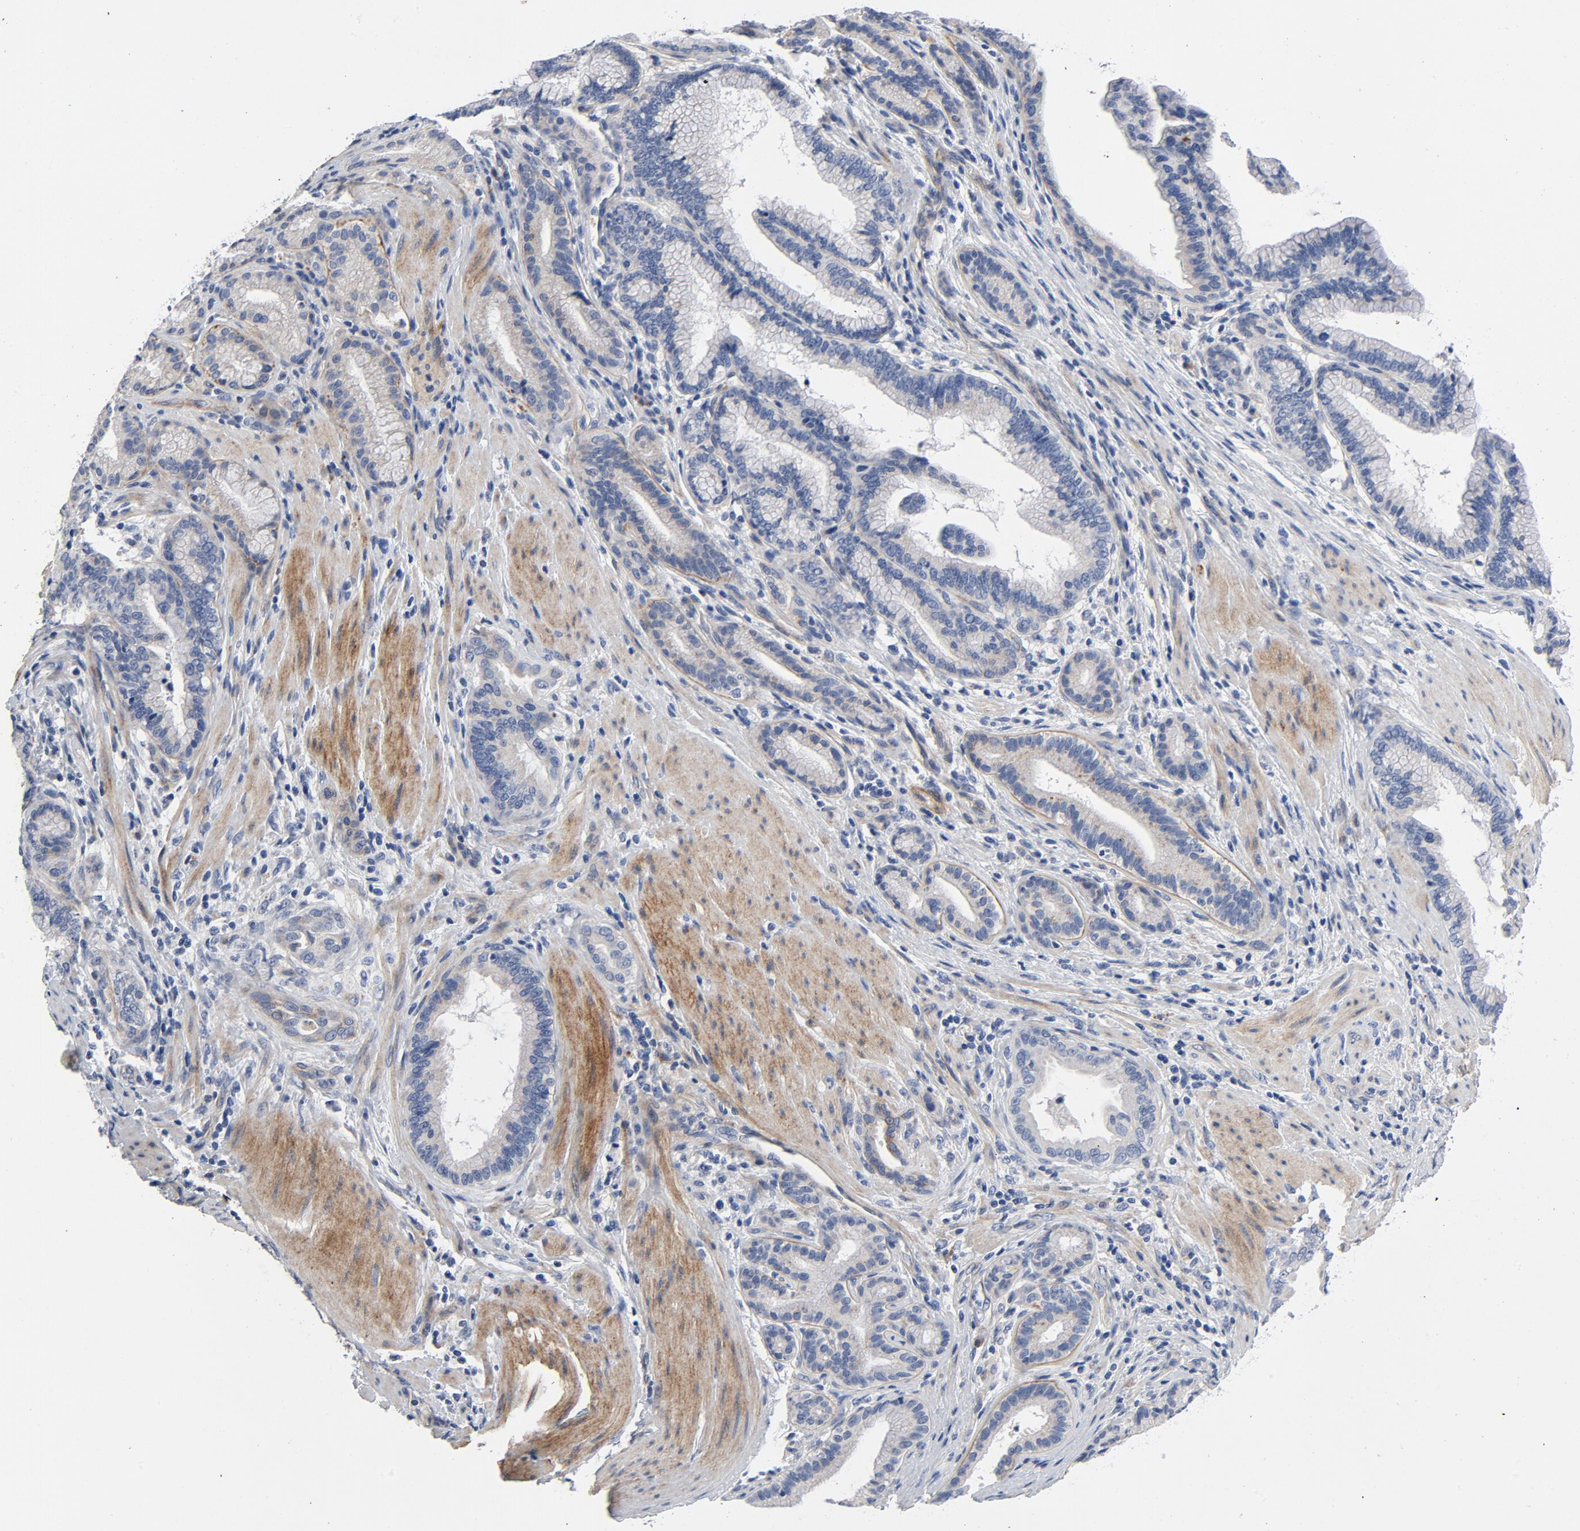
{"staining": {"intensity": "negative", "quantity": "none", "location": "none"}, "tissue": "pancreatic cancer", "cell_type": "Tumor cells", "image_type": "cancer", "snomed": [{"axis": "morphology", "description": "Adenocarcinoma, NOS"}, {"axis": "topography", "description": "Pancreas"}], "caption": "Immunohistochemical staining of human adenocarcinoma (pancreatic) displays no significant staining in tumor cells.", "gene": "LAMC1", "patient": {"sex": "female", "age": 64}}